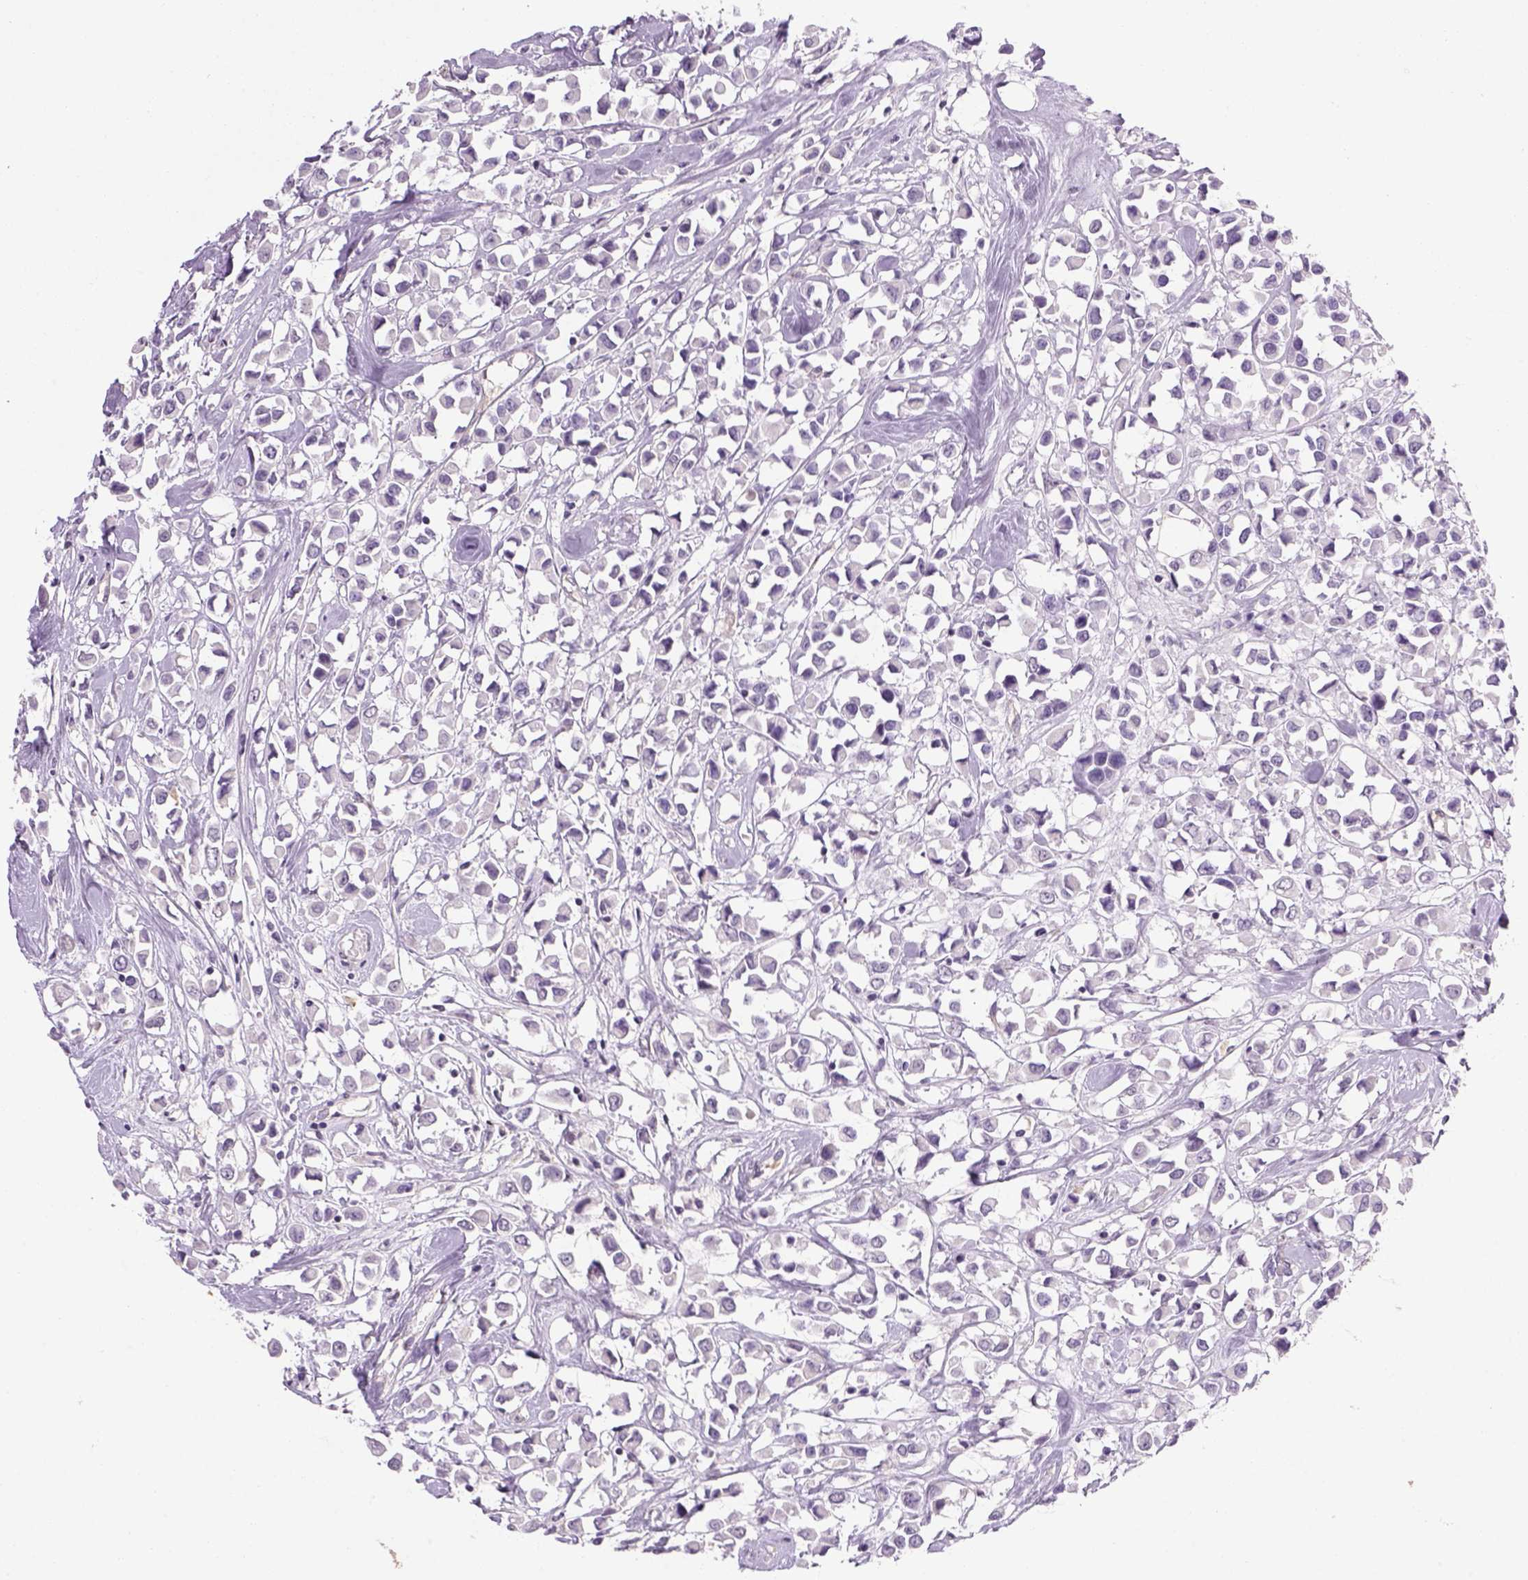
{"staining": {"intensity": "negative", "quantity": "none", "location": "none"}, "tissue": "breast cancer", "cell_type": "Tumor cells", "image_type": "cancer", "snomed": [{"axis": "morphology", "description": "Duct carcinoma"}, {"axis": "topography", "description": "Breast"}], "caption": "Breast invasive ductal carcinoma stained for a protein using immunohistochemistry (IHC) shows no expression tumor cells.", "gene": "PRRT1", "patient": {"sex": "female", "age": 61}}